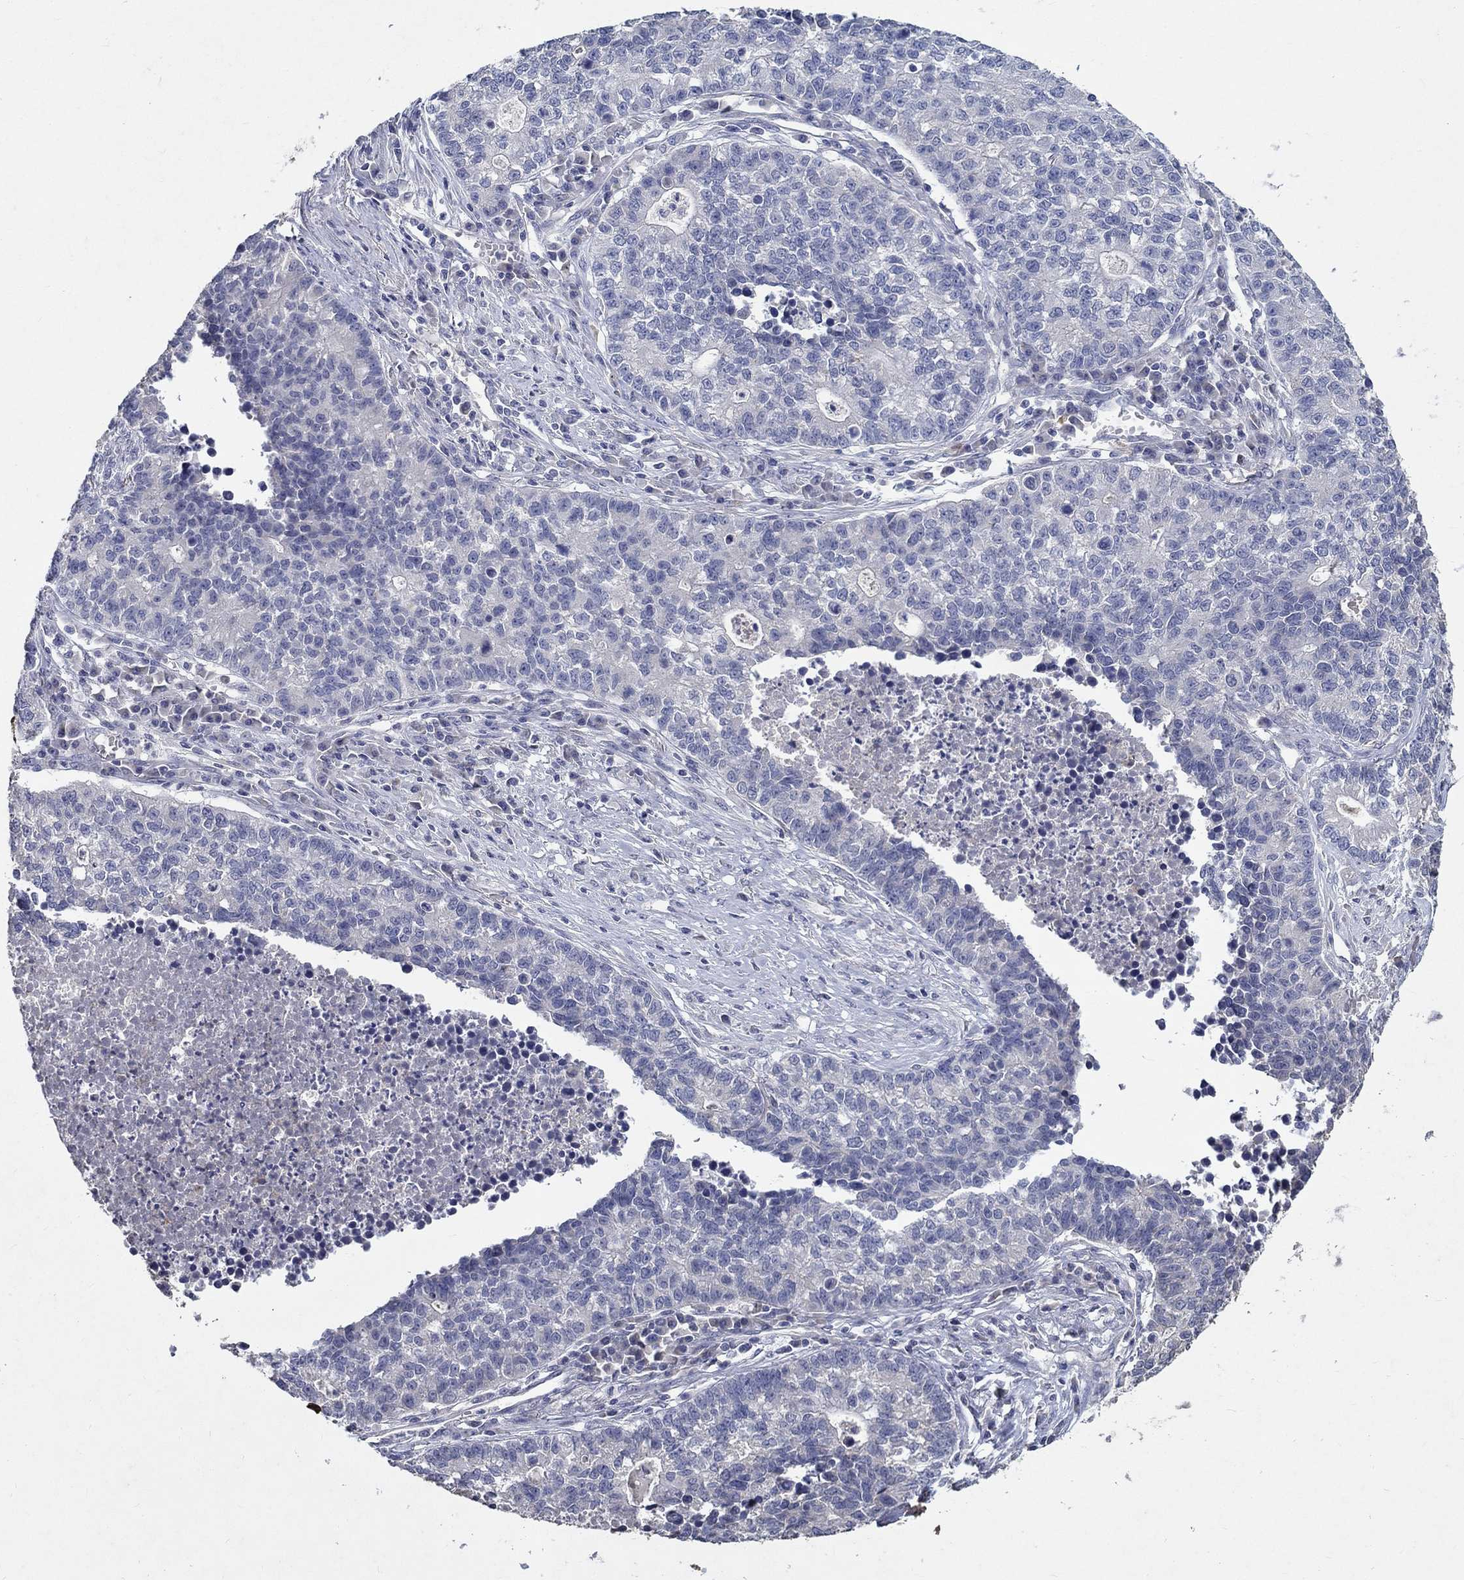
{"staining": {"intensity": "negative", "quantity": "none", "location": "none"}, "tissue": "lung cancer", "cell_type": "Tumor cells", "image_type": "cancer", "snomed": [{"axis": "morphology", "description": "Adenocarcinoma, NOS"}, {"axis": "topography", "description": "Lung"}], "caption": "Immunohistochemistry (IHC) micrograph of neoplastic tissue: human lung cancer stained with DAB demonstrates no significant protein expression in tumor cells.", "gene": "PROZ", "patient": {"sex": "male", "age": 57}}